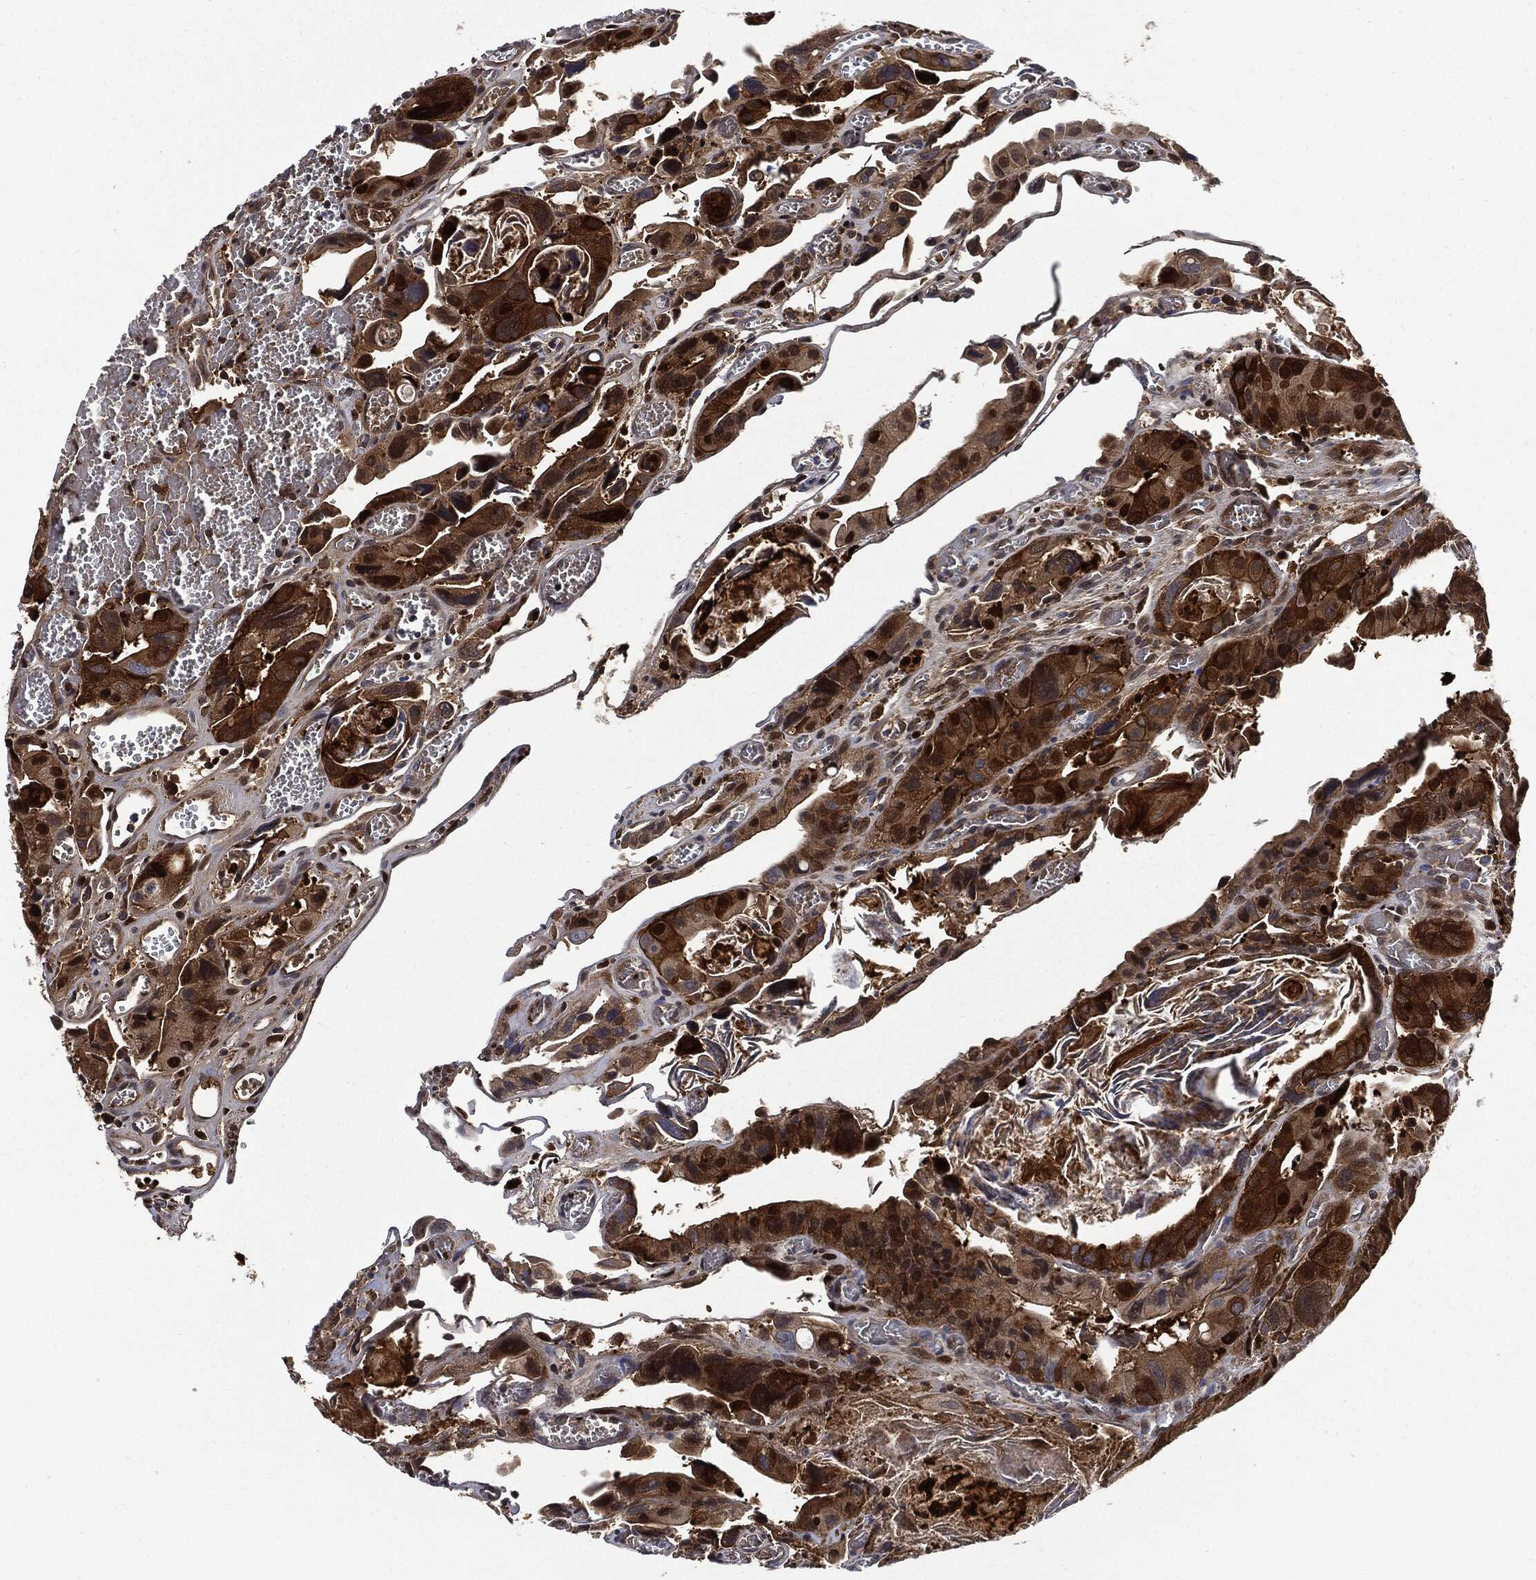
{"staining": {"intensity": "strong", "quantity": ">75%", "location": "cytoplasmic/membranous"}, "tissue": "colorectal cancer", "cell_type": "Tumor cells", "image_type": "cancer", "snomed": [{"axis": "morphology", "description": "Adenocarcinoma, NOS"}, {"axis": "topography", "description": "Rectum"}], "caption": "Protein expression analysis of colorectal adenocarcinoma exhibits strong cytoplasmic/membranous staining in approximately >75% of tumor cells. (Stains: DAB (3,3'-diaminobenzidine) in brown, nuclei in blue, Microscopy: brightfield microscopy at high magnification).", "gene": "PRDX2", "patient": {"sex": "male", "age": 64}}